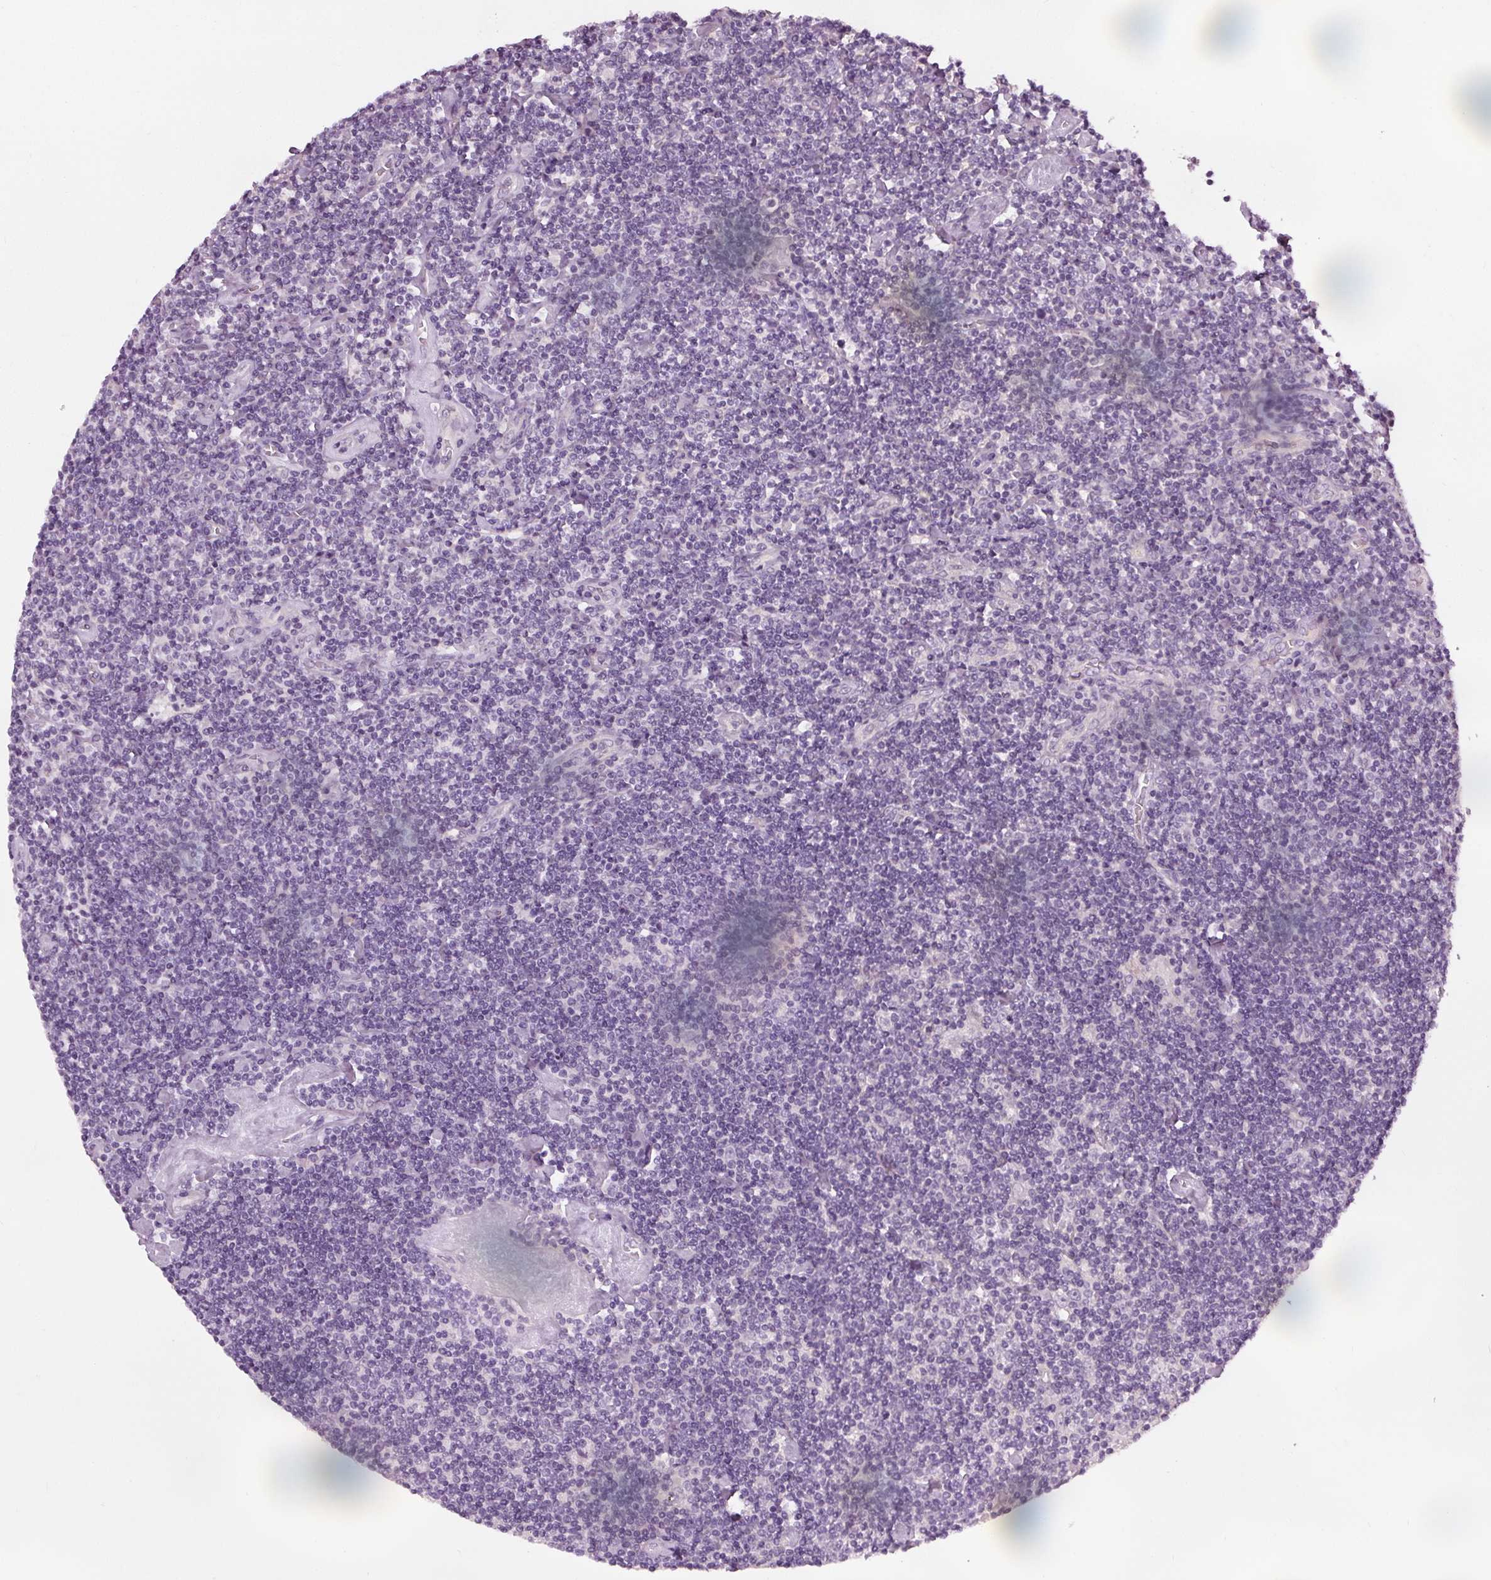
{"staining": {"intensity": "negative", "quantity": "none", "location": "none"}, "tissue": "lymphoma", "cell_type": "Tumor cells", "image_type": "cancer", "snomed": [{"axis": "morphology", "description": "Hodgkin's disease, NOS"}, {"axis": "topography", "description": "Lymph node"}], "caption": "Immunohistochemical staining of human Hodgkin's disease exhibits no significant positivity in tumor cells. (DAB IHC visualized using brightfield microscopy, high magnification).", "gene": "RASA1", "patient": {"sex": "male", "age": 40}}